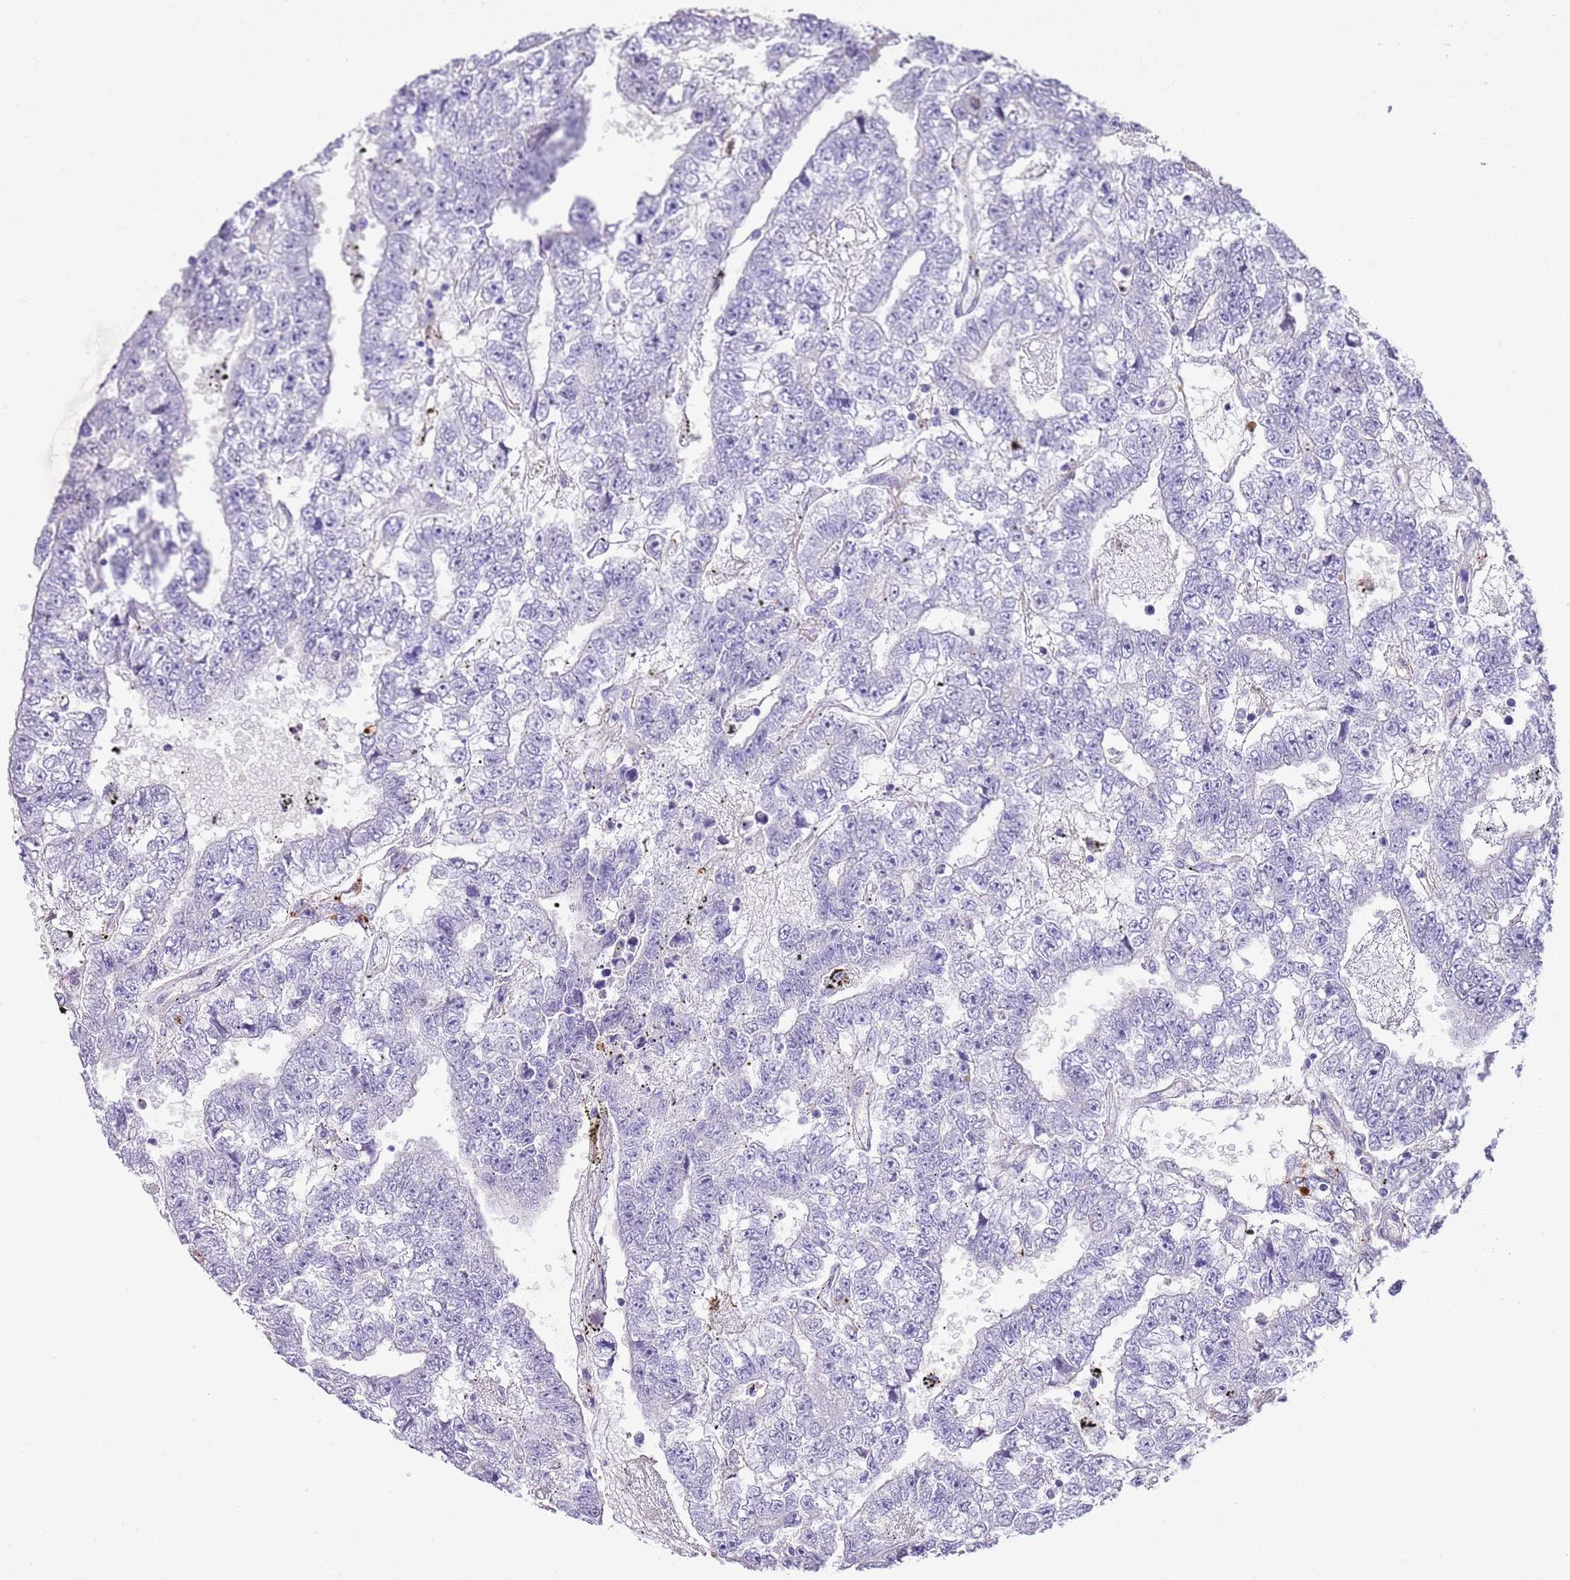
{"staining": {"intensity": "negative", "quantity": "none", "location": "none"}, "tissue": "testis cancer", "cell_type": "Tumor cells", "image_type": "cancer", "snomed": [{"axis": "morphology", "description": "Carcinoma, Embryonal, NOS"}, {"axis": "topography", "description": "Testis"}], "caption": "DAB (3,3'-diaminobenzidine) immunohistochemical staining of human testis embryonal carcinoma shows no significant expression in tumor cells.", "gene": "ABHD17C", "patient": {"sex": "male", "age": 25}}